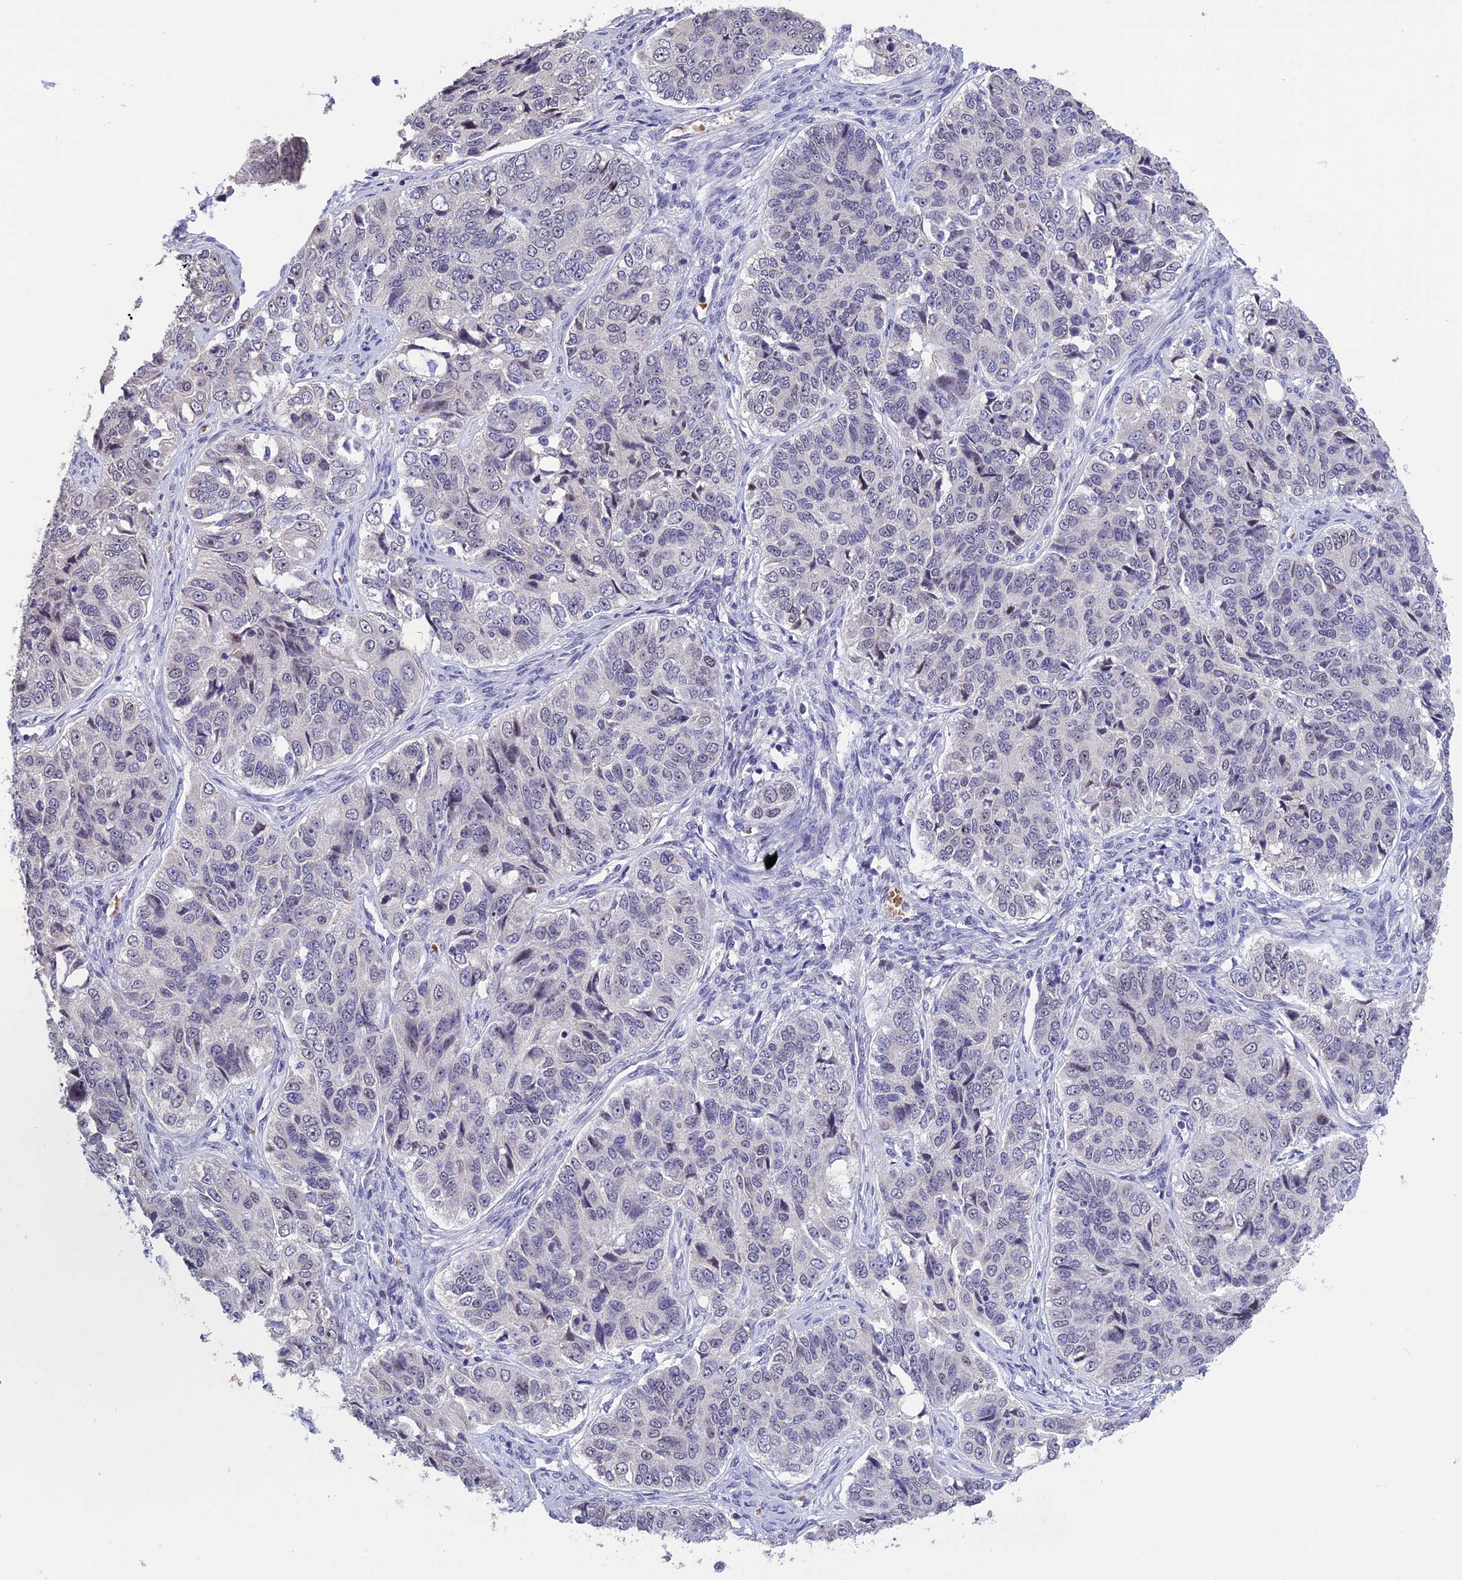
{"staining": {"intensity": "negative", "quantity": "none", "location": "none"}, "tissue": "ovarian cancer", "cell_type": "Tumor cells", "image_type": "cancer", "snomed": [{"axis": "morphology", "description": "Carcinoma, endometroid"}, {"axis": "topography", "description": "Ovary"}], "caption": "Tumor cells show no significant staining in endometroid carcinoma (ovarian).", "gene": "KNOP1", "patient": {"sex": "female", "age": 51}}